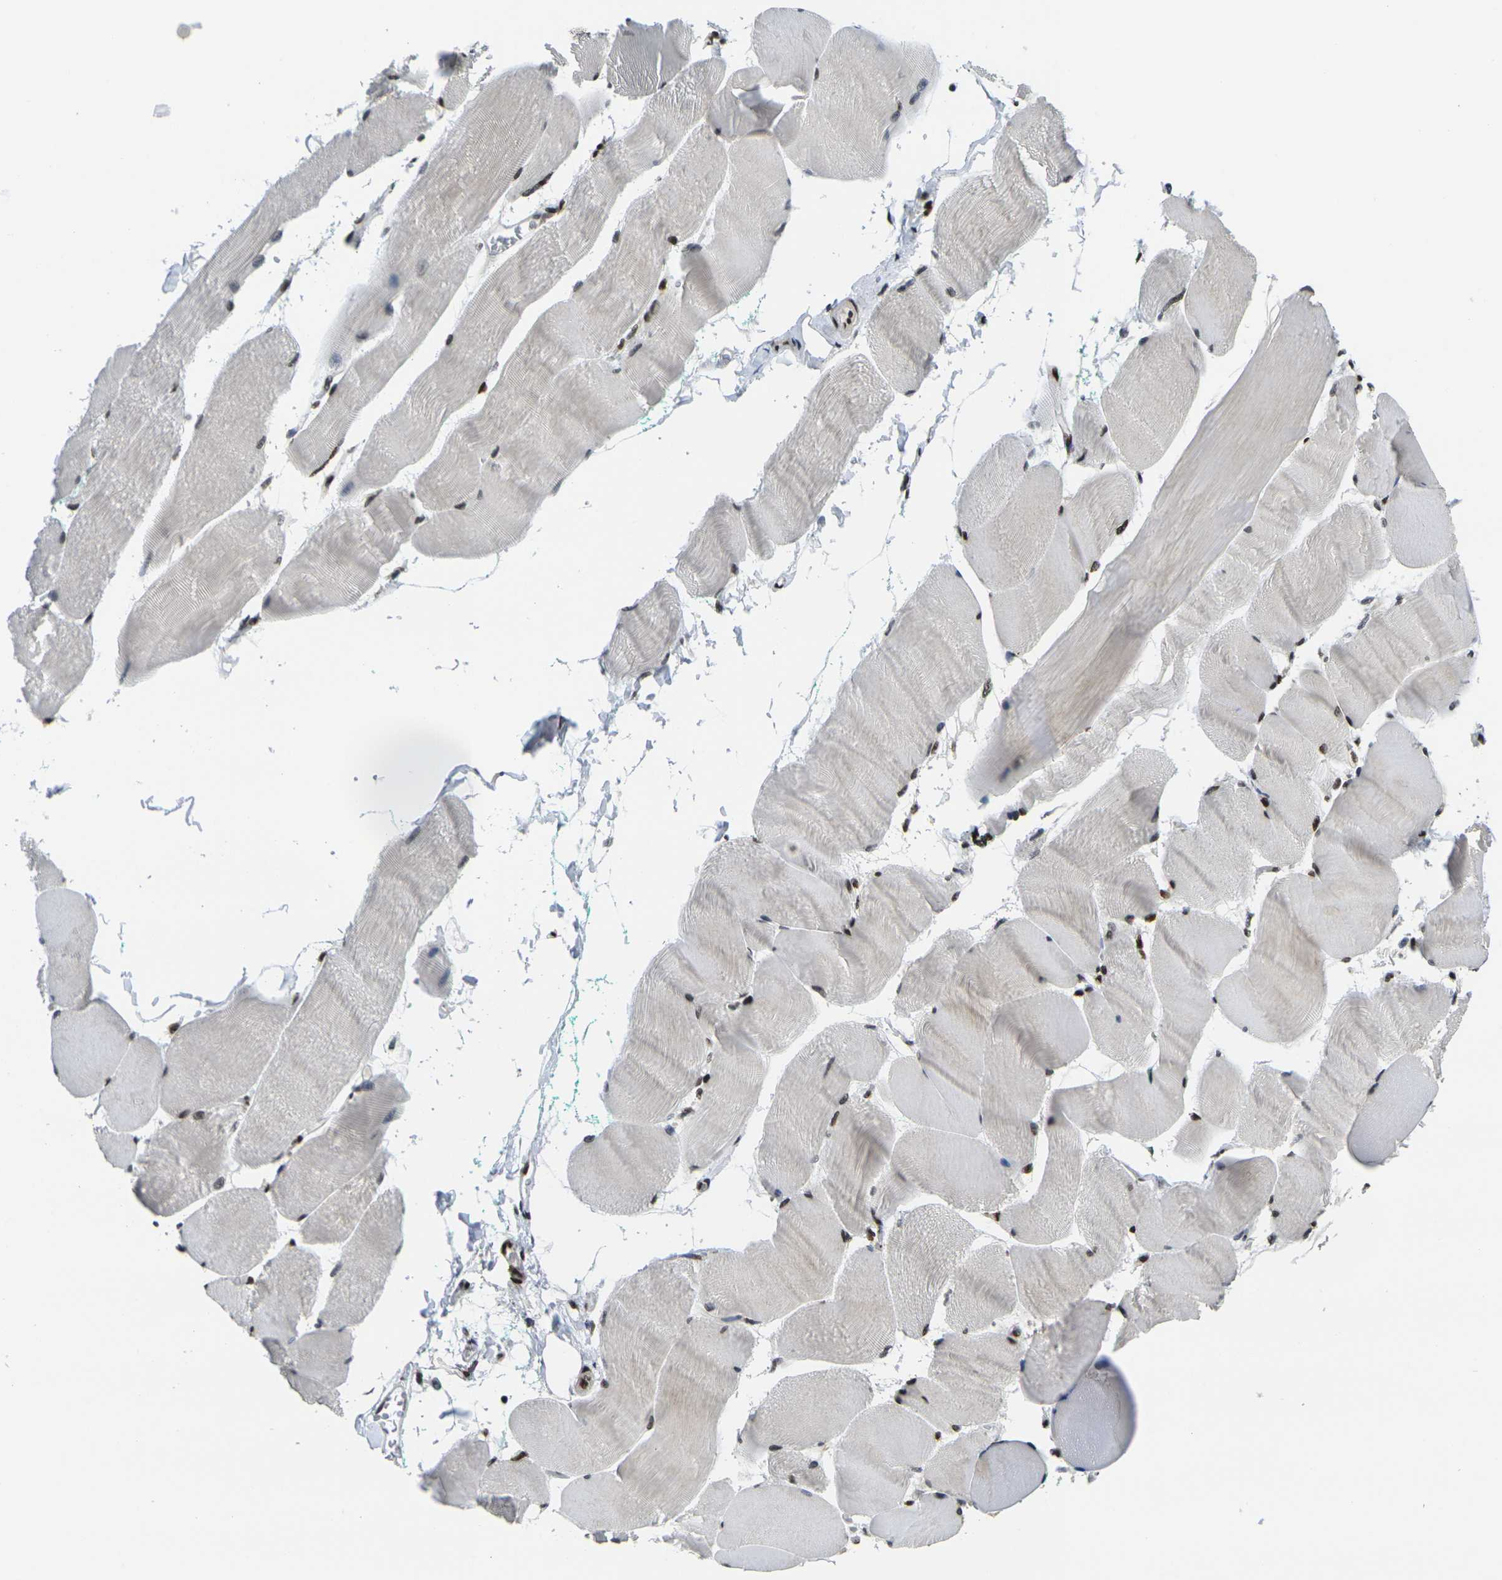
{"staining": {"intensity": "moderate", "quantity": ">75%", "location": "nuclear"}, "tissue": "skeletal muscle", "cell_type": "Myocytes", "image_type": "normal", "snomed": [{"axis": "morphology", "description": "Normal tissue, NOS"}, {"axis": "morphology", "description": "Squamous cell carcinoma, NOS"}, {"axis": "topography", "description": "Skeletal muscle"}], "caption": "Skeletal muscle stained for a protein (brown) demonstrates moderate nuclear positive staining in about >75% of myocytes.", "gene": "H1", "patient": {"sex": "male", "age": 51}}